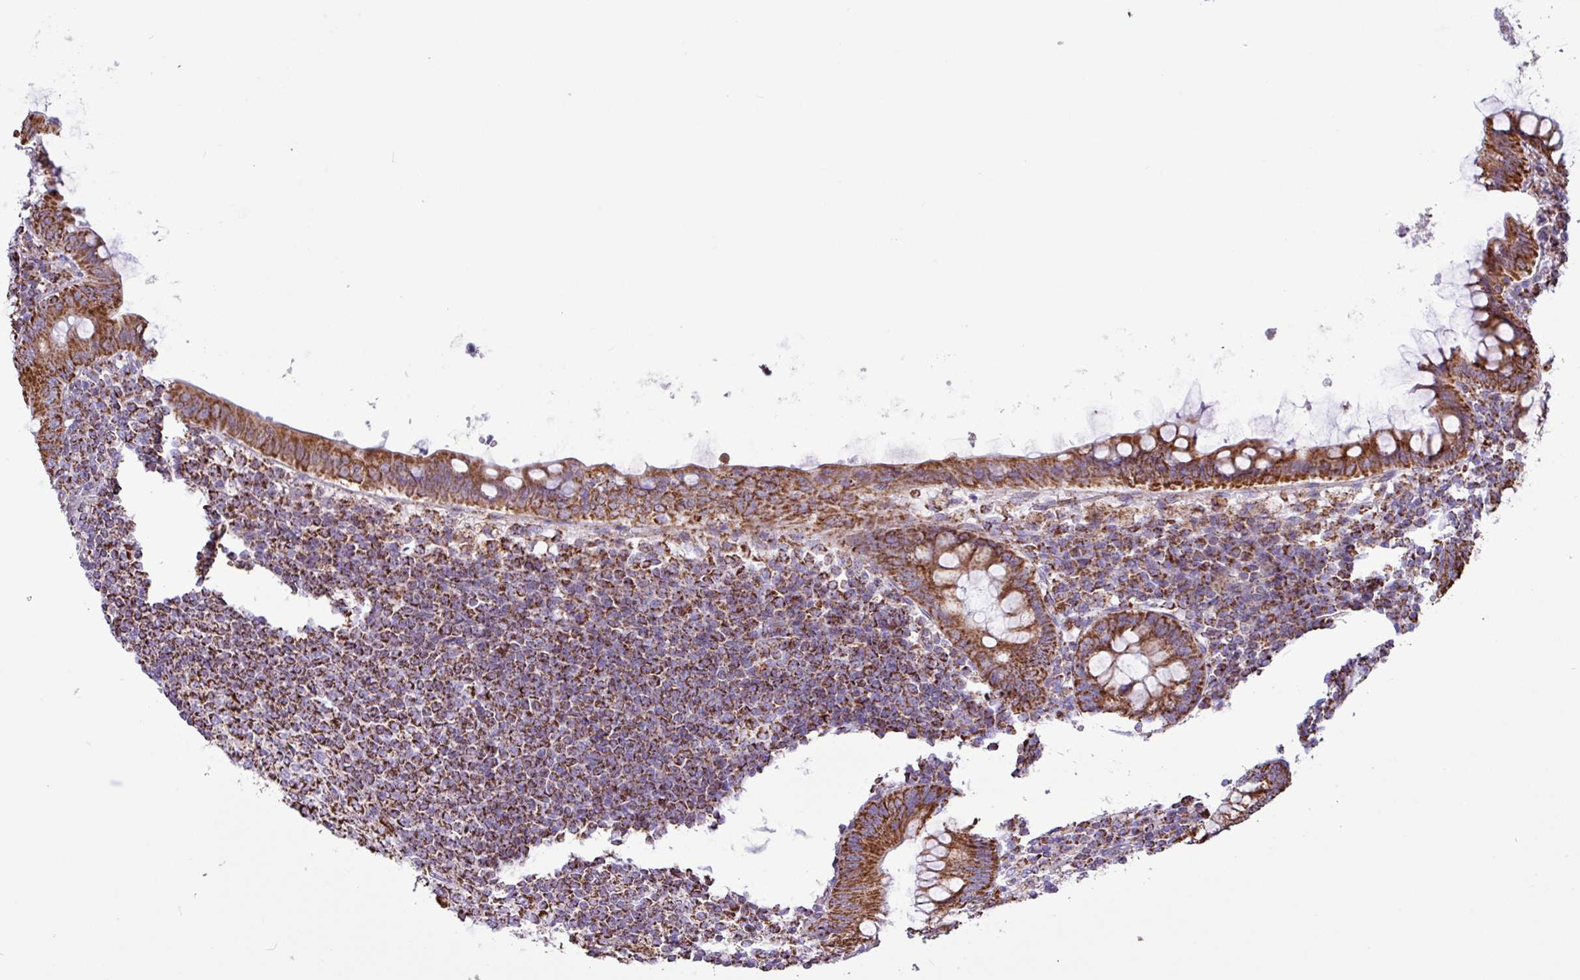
{"staining": {"intensity": "strong", "quantity": ">75%", "location": "cytoplasmic/membranous"}, "tissue": "appendix", "cell_type": "Glandular cells", "image_type": "normal", "snomed": [{"axis": "morphology", "description": "Normal tissue, NOS"}, {"axis": "topography", "description": "Appendix"}], "caption": "IHC histopathology image of unremarkable appendix stained for a protein (brown), which demonstrates high levels of strong cytoplasmic/membranous expression in about >75% of glandular cells.", "gene": "RTL3", "patient": {"sex": "male", "age": 83}}